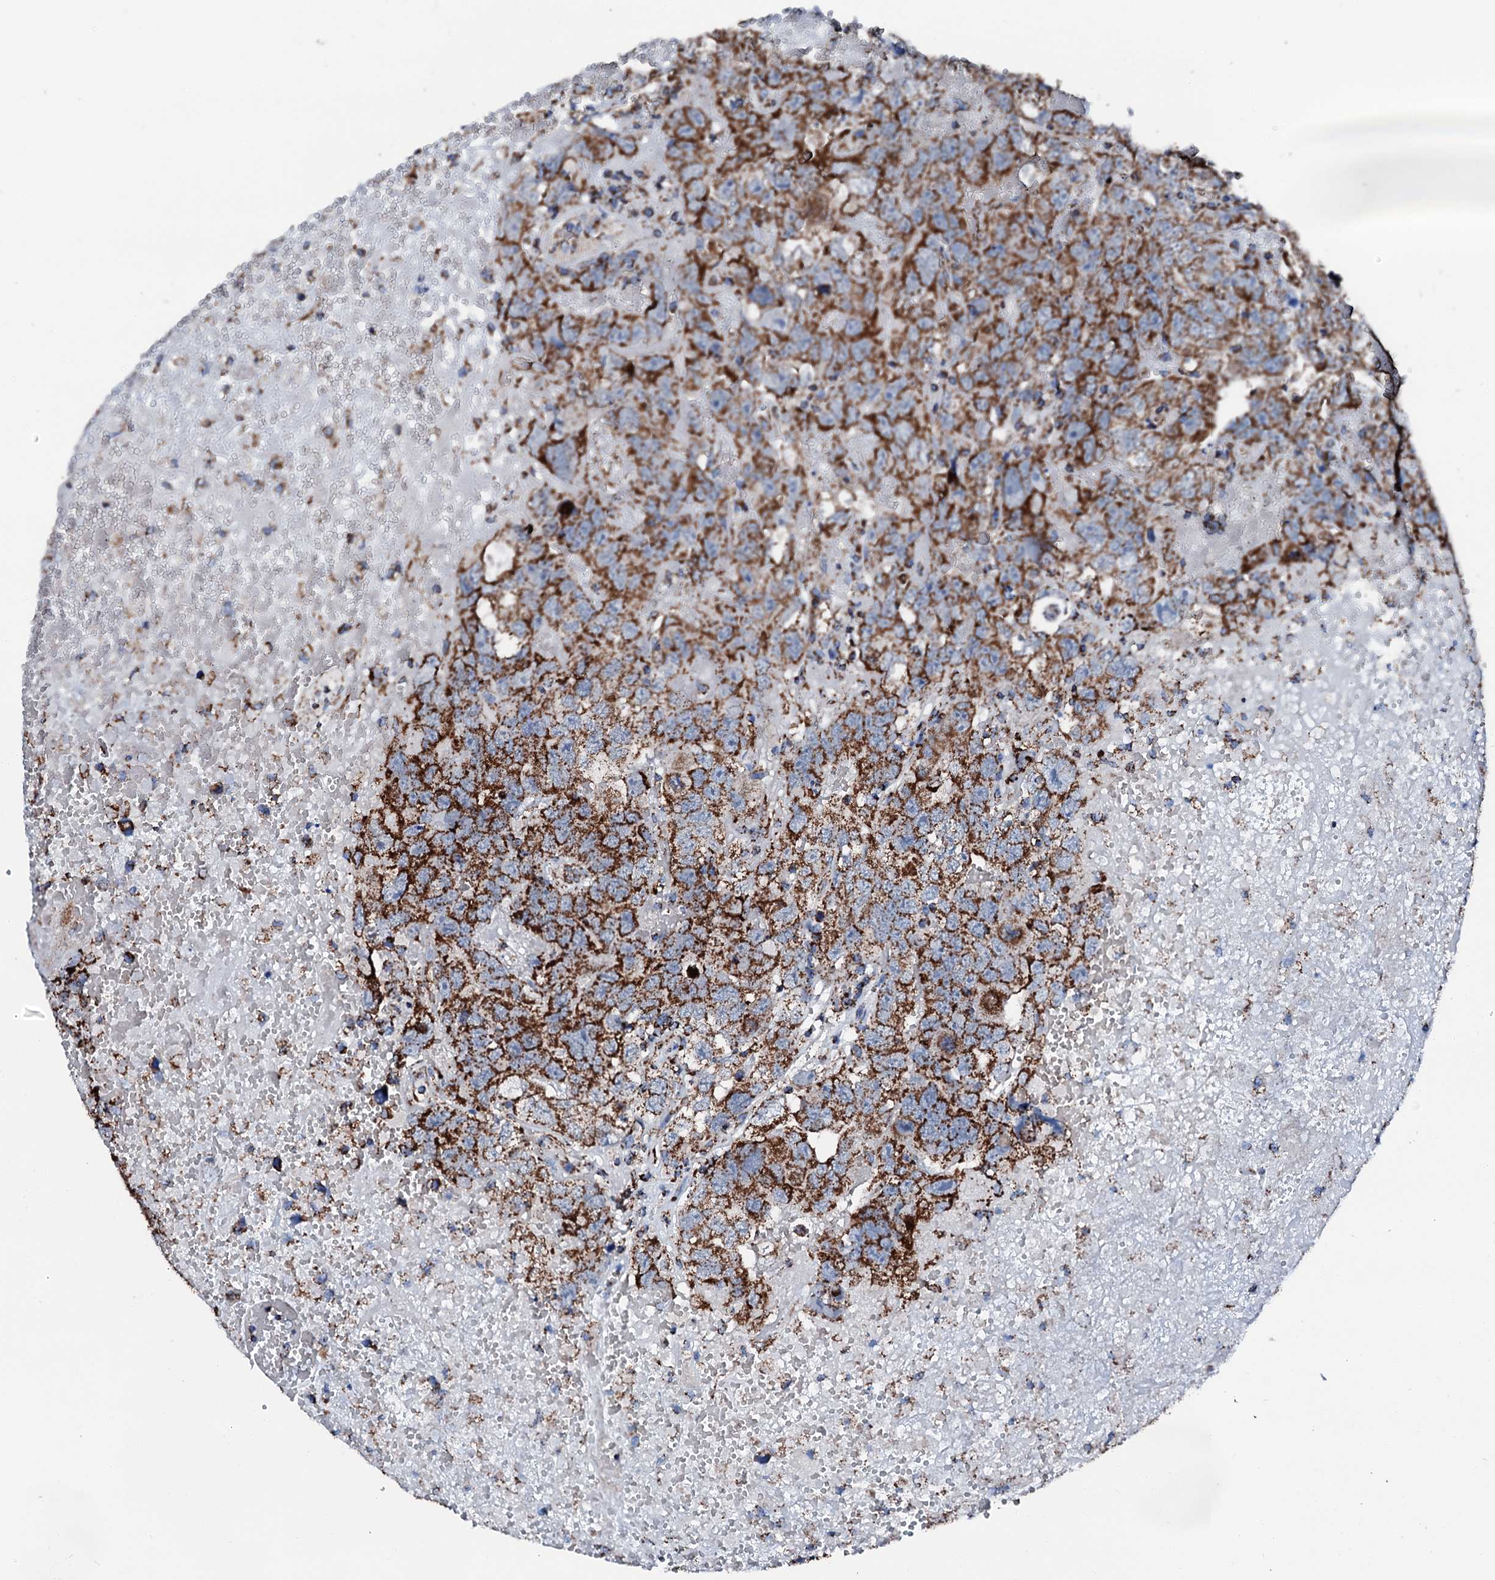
{"staining": {"intensity": "strong", "quantity": ">75%", "location": "cytoplasmic/membranous"}, "tissue": "testis cancer", "cell_type": "Tumor cells", "image_type": "cancer", "snomed": [{"axis": "morphology", "description": "Carcinoma, Embryonal, NOS"}, {"axis": "topography", "description": "Testis"}], "caption": "Protein expression analysis of human testis cancer reveals strong cytoplasmic/membranous staining in about >75% of tumor cells.", "gene": "HADH", "patient": {"sex": "male", "age": 45}}